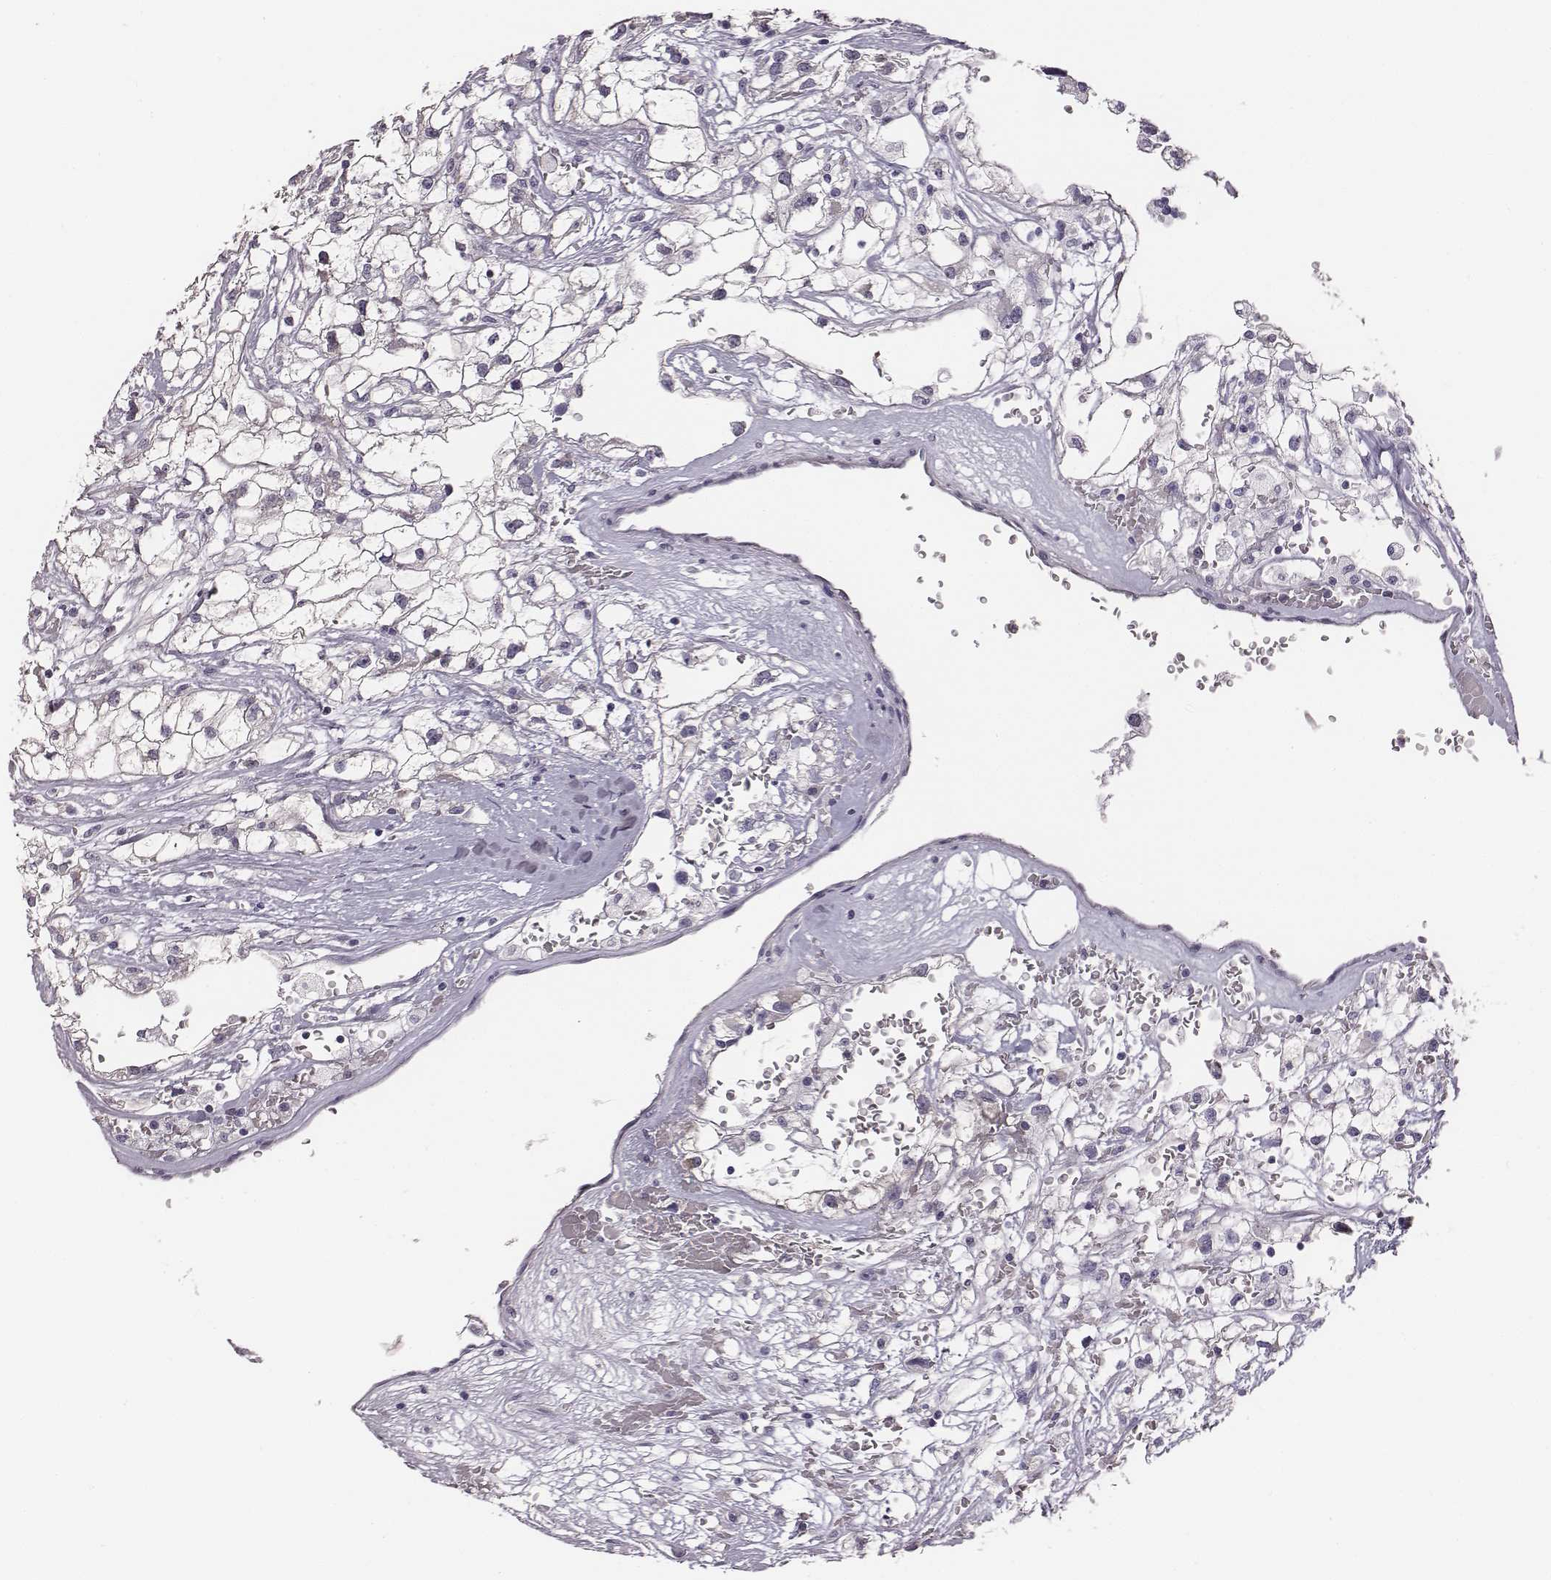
{"staining": {"intensity": "negative", "quantity": "none", "location": "none"}, "tissue": "renal cancer", "cell_type": "Tumor cells", "image_type": "cancer", "snomed": [{"axis": "morphology", "description": "Adenocarcinoma, NOS"}, {"axis": "topography", "description": "Kidney"}], "caption": "This is an immunohistochemistry (IHC) histopathology image of human adenocarcinoma (renal). There is no positivity in tumor cells.", "gene": "GUCA1A", "patient": {"sex": "male", "age": 59}}